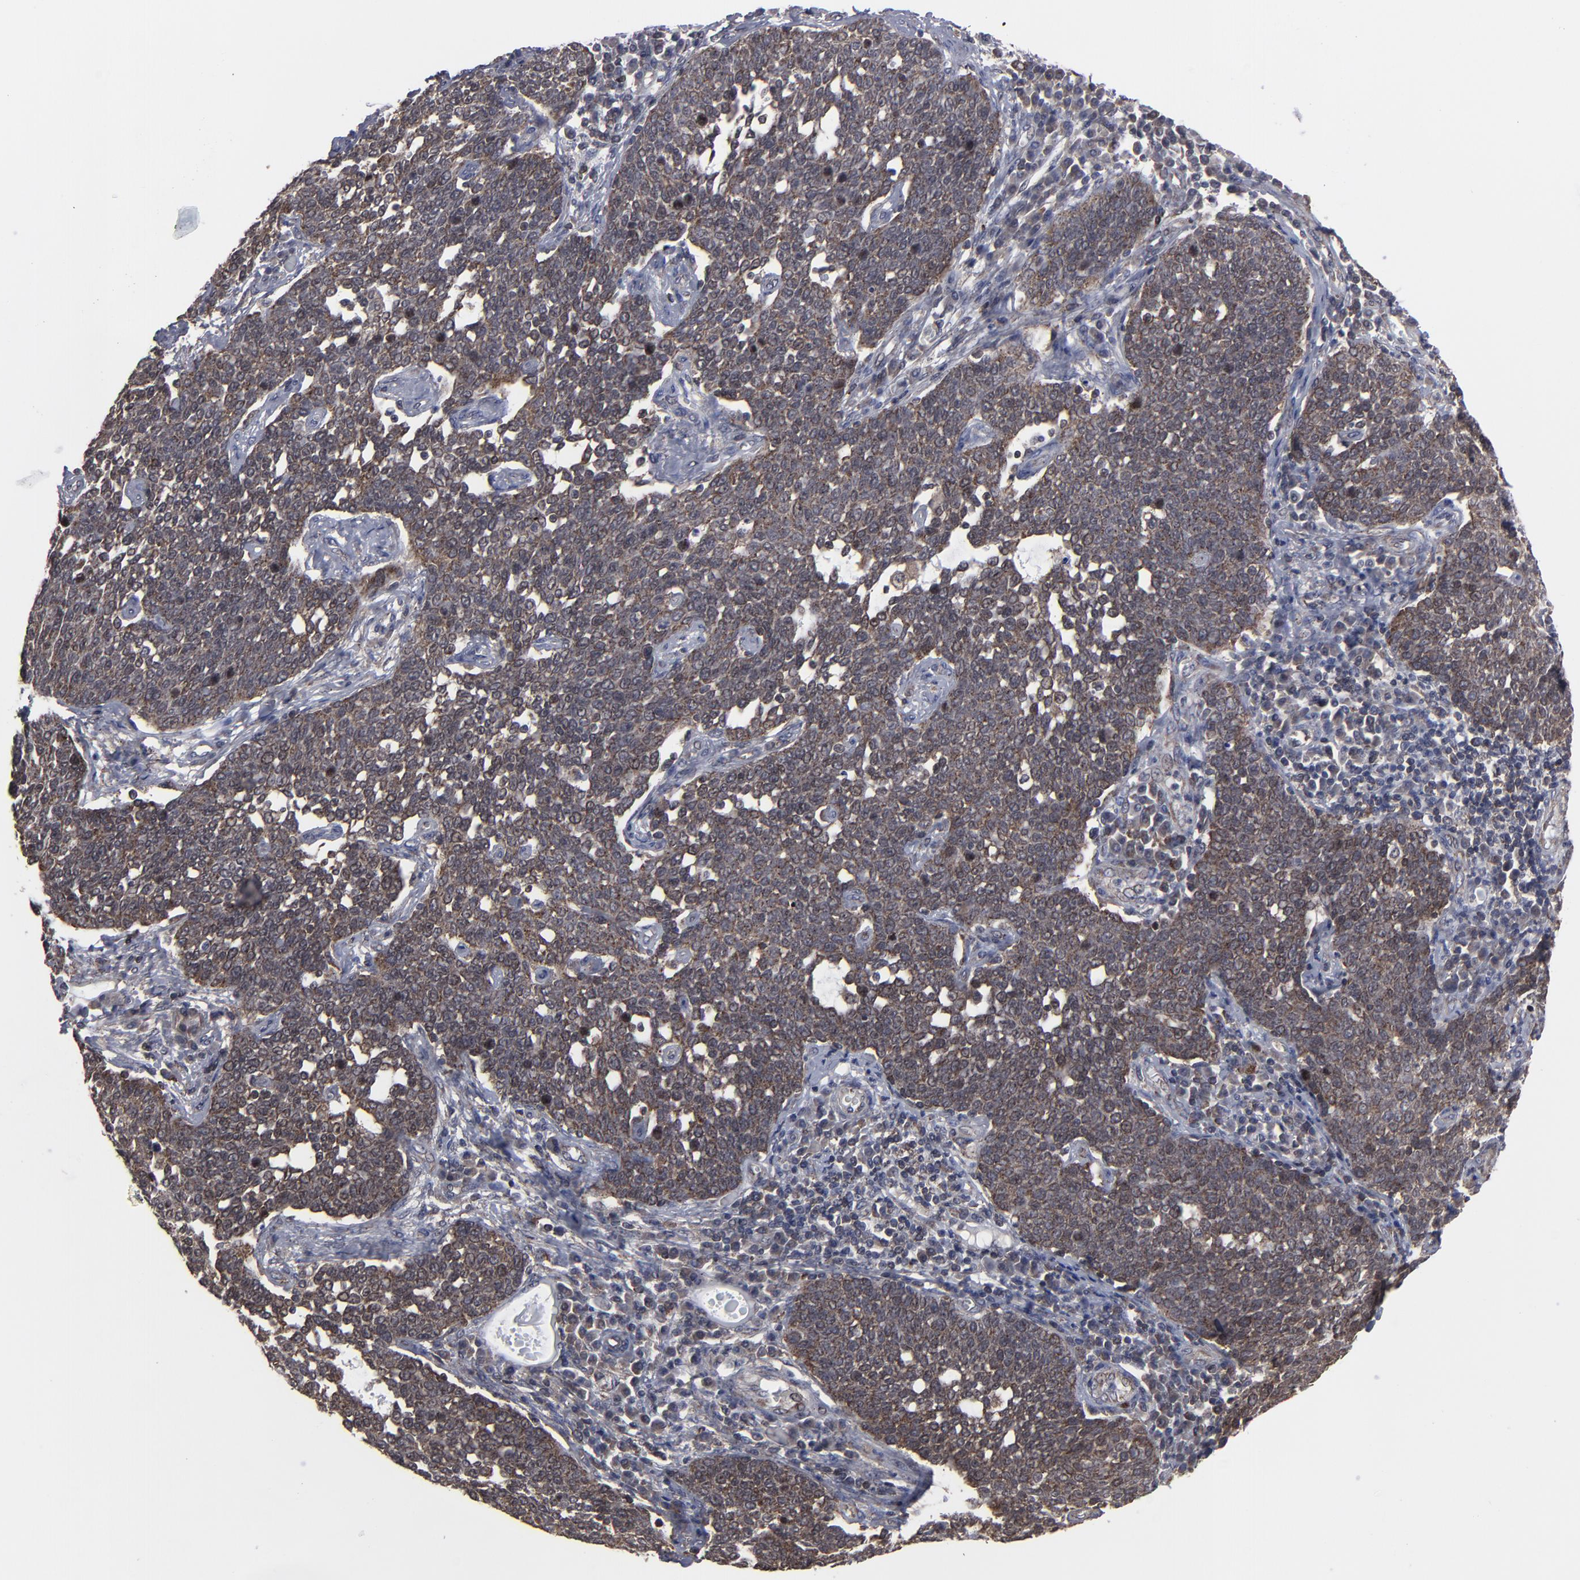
{"staining": {"intensity": "moderate", "quantity": ">75%", "location": "cytoplasmic/membranous"}, "tissue": "cervical cancer", "cell_type": "Tumor cells", "image_type": "cancer", "snomed": [{"axis": "morphology", "description": "Squamous cell carcinoma, NOS"}, {"axis": "topography", "description": "Cervix"}], "caption": "Protein analysis of squamous cell carcinoma (cervical) tissue demonstrates moderate cytoplasmic/membranous staining in about >75% of tumor cells.", "gene": "KIAA2026", "patient": {"sex": "female", "age": 34}}